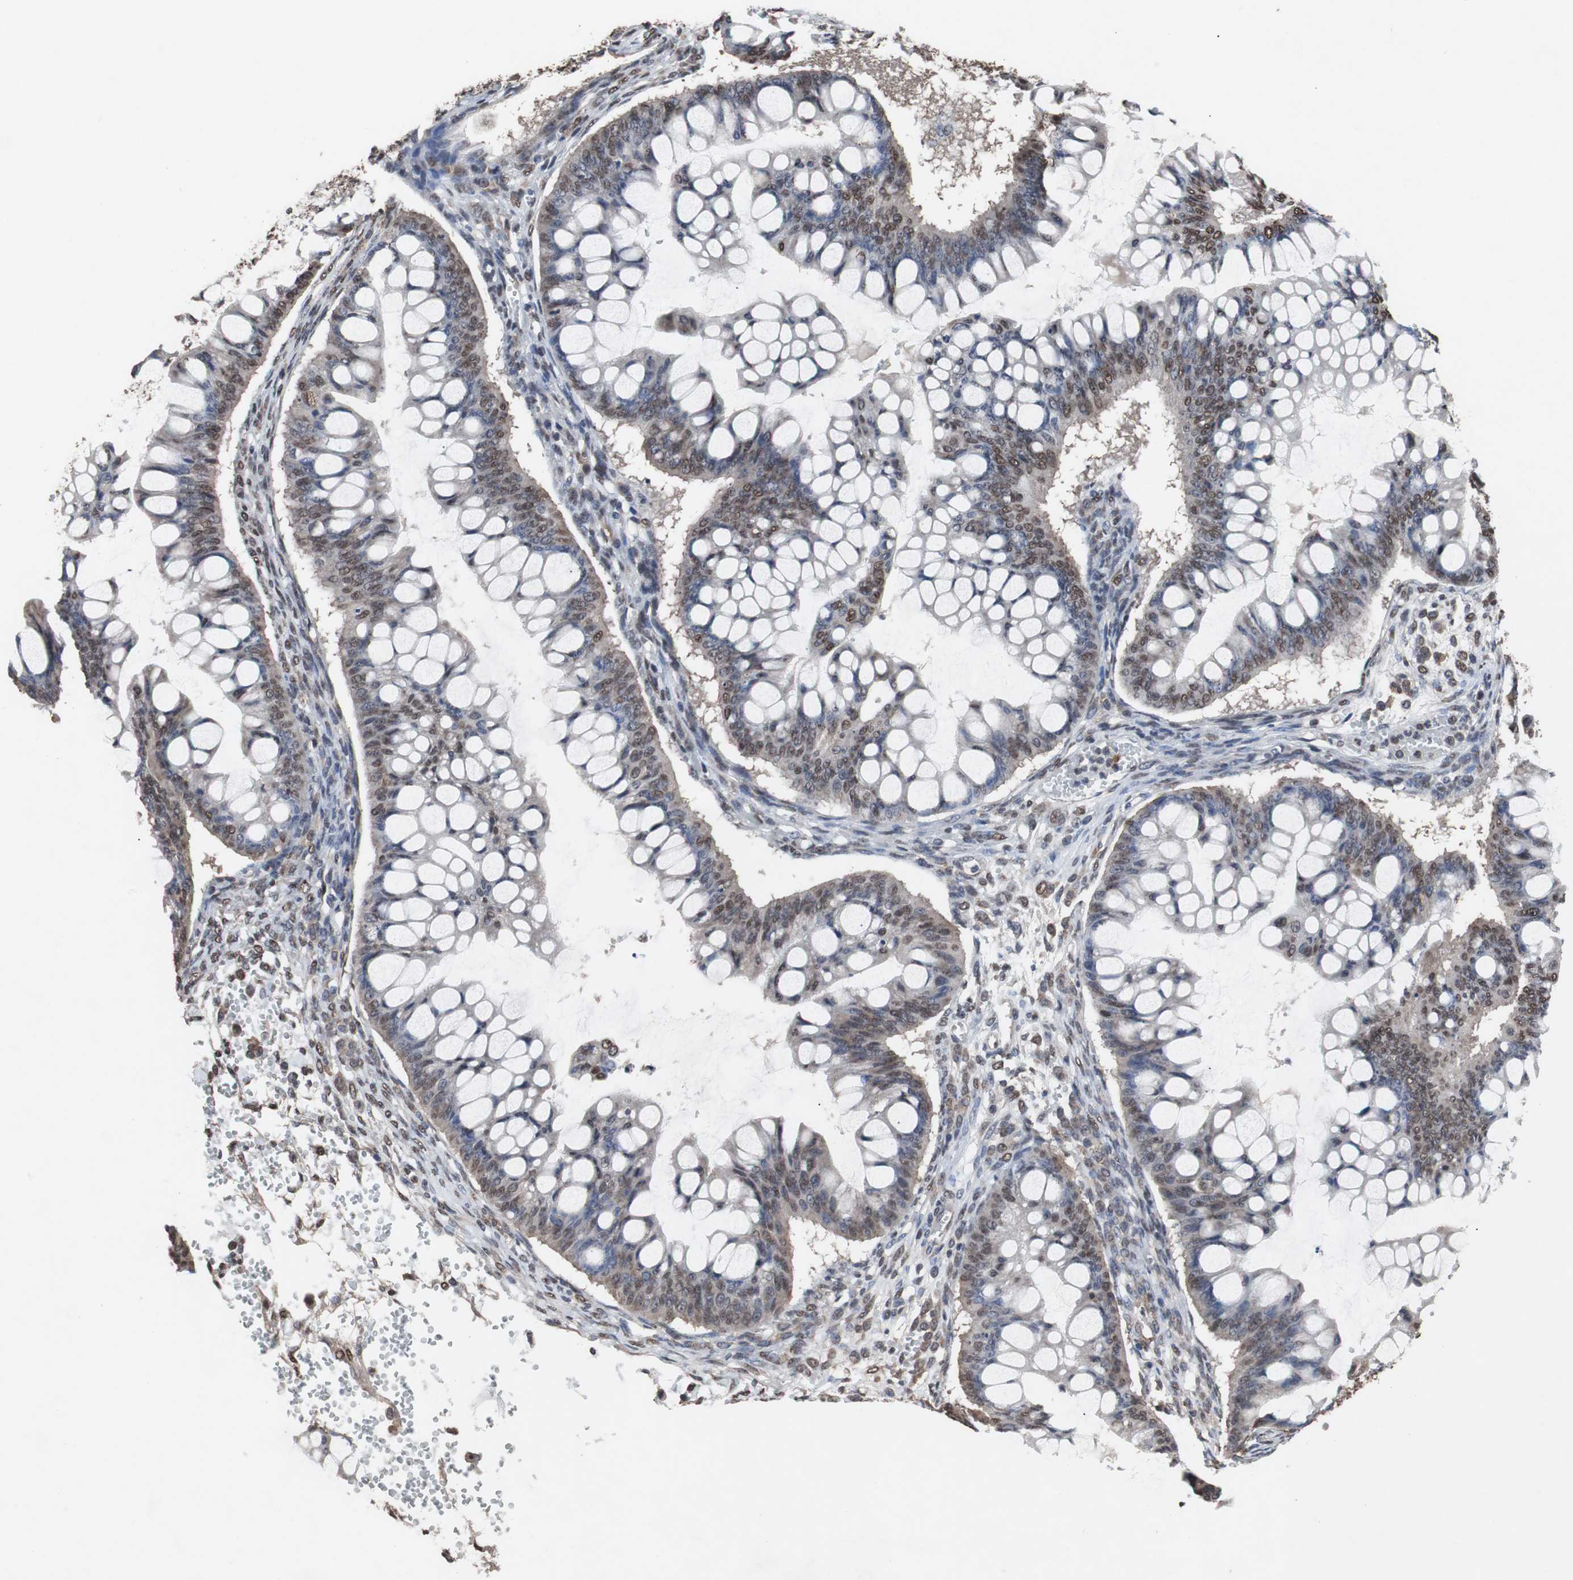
{"staining": {"intensity": "weak", "quantity": "25%-75%", "location": "cytoplasmic/membranous,nuclear"}, "tissue": "ovarian cancer", "cell_type": "Tumor cells", "image_type": "cancer", "snomed": [{"axis": "morphology", "description": "Cystadenocarcinoma, mucinous, NOS"}, {"axis": "topography", "description": "Ovary"}], "caption": "Weak cytoplasmic/membranous and nuclear protein expression is seen in approximately 25%-75% of tumor cells in ovarian mucinous cystadenocarcinoma.", "gene": "MED27", "patient": {"sex": "female", "age": 73}}